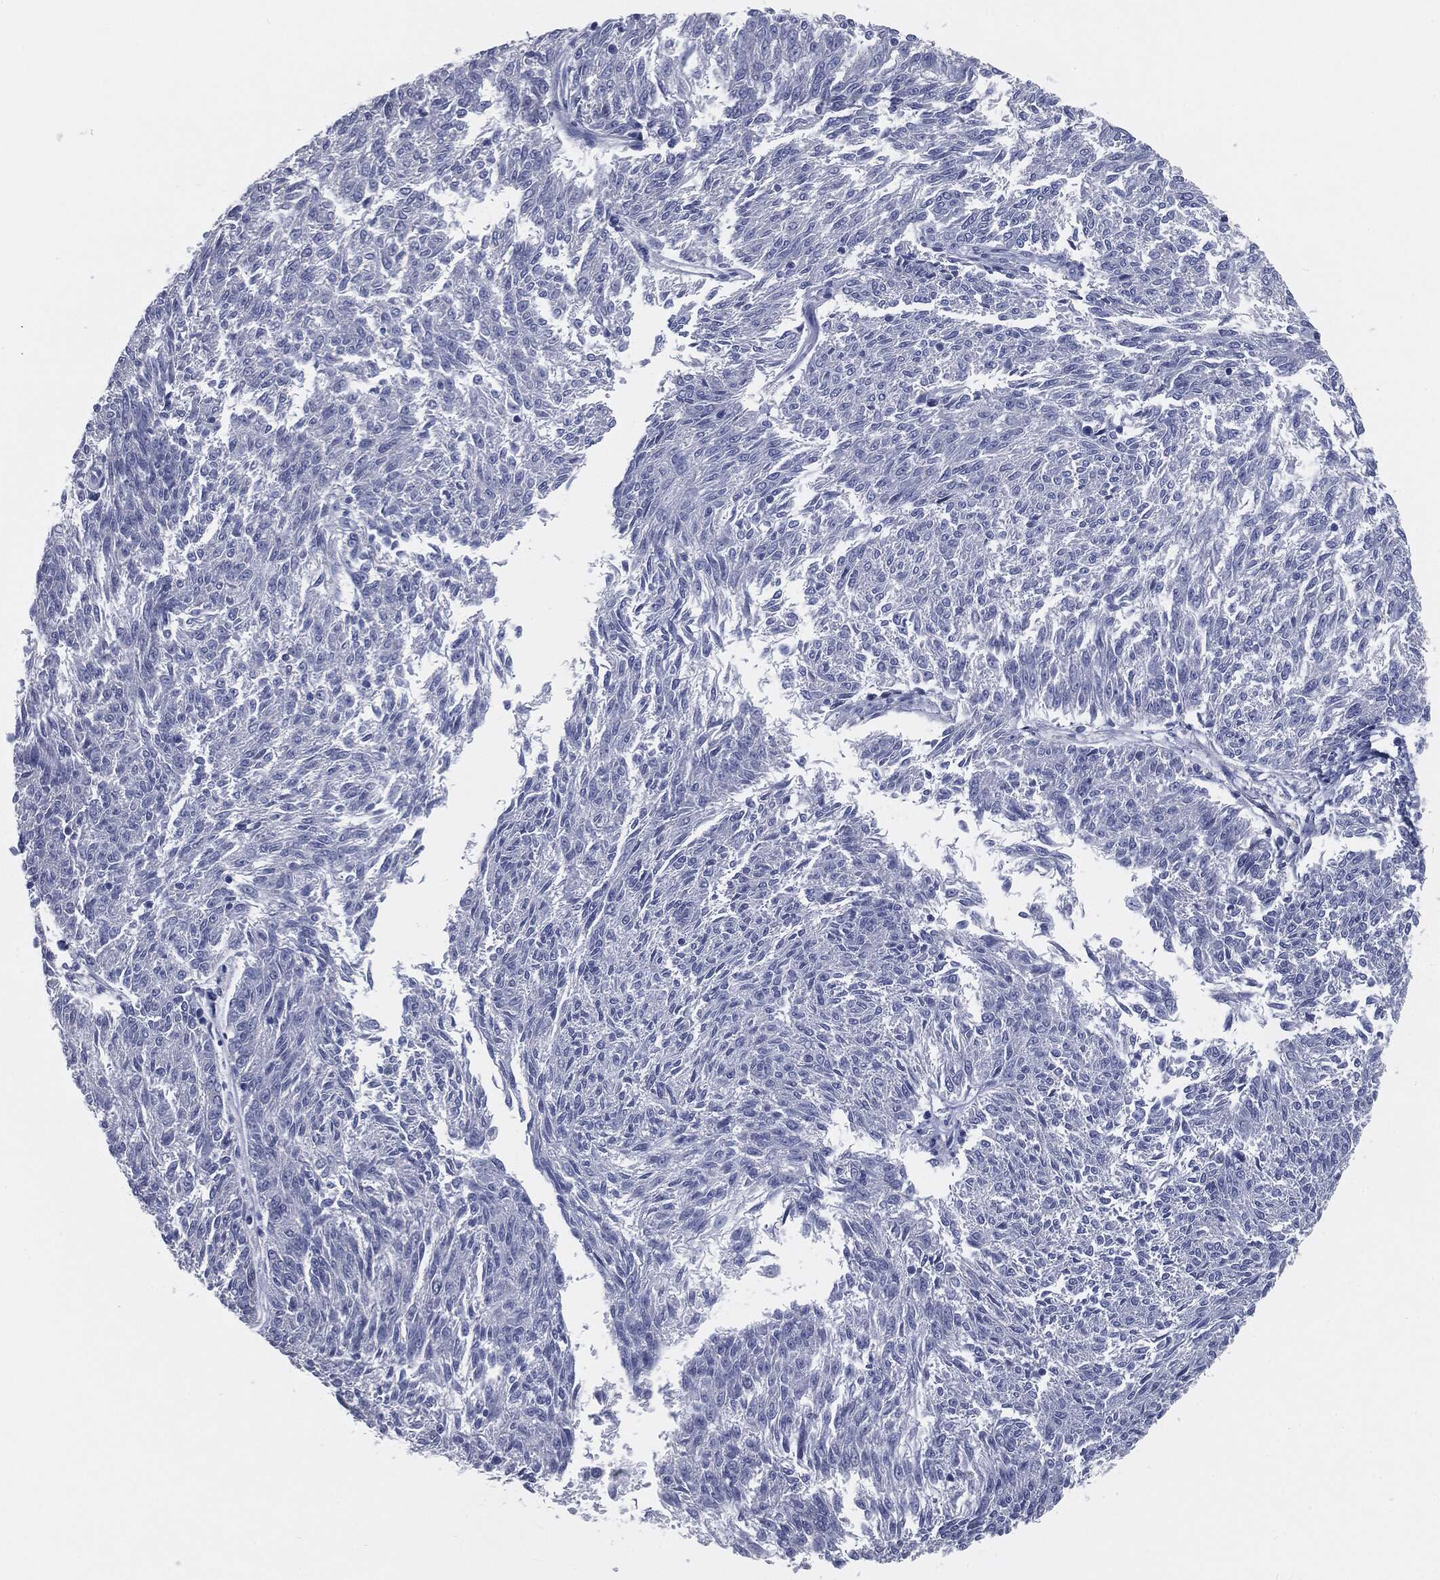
{"staining": {"intensity": "negative", "quantity": "none", "location": "none"}, "tissue": "melanoma", "cell_type": "Tumor cells", "image_type": "cancer", "snomed": [{"axis": "morphology", "description": "Malignant melanoma, NOS"}, {"axis": "topography", "description": "Skin"}], "caption": "This is a micrograph of immunohistochemistry staining of malignant melanoma, which shows no expression in tumor cells. (DAB (3,3'-diaminobenzidine) immunohistochemistry (IHC), high magnification).", "gene": "CAV3", "patient": {"sex": "female", "age": 72}}